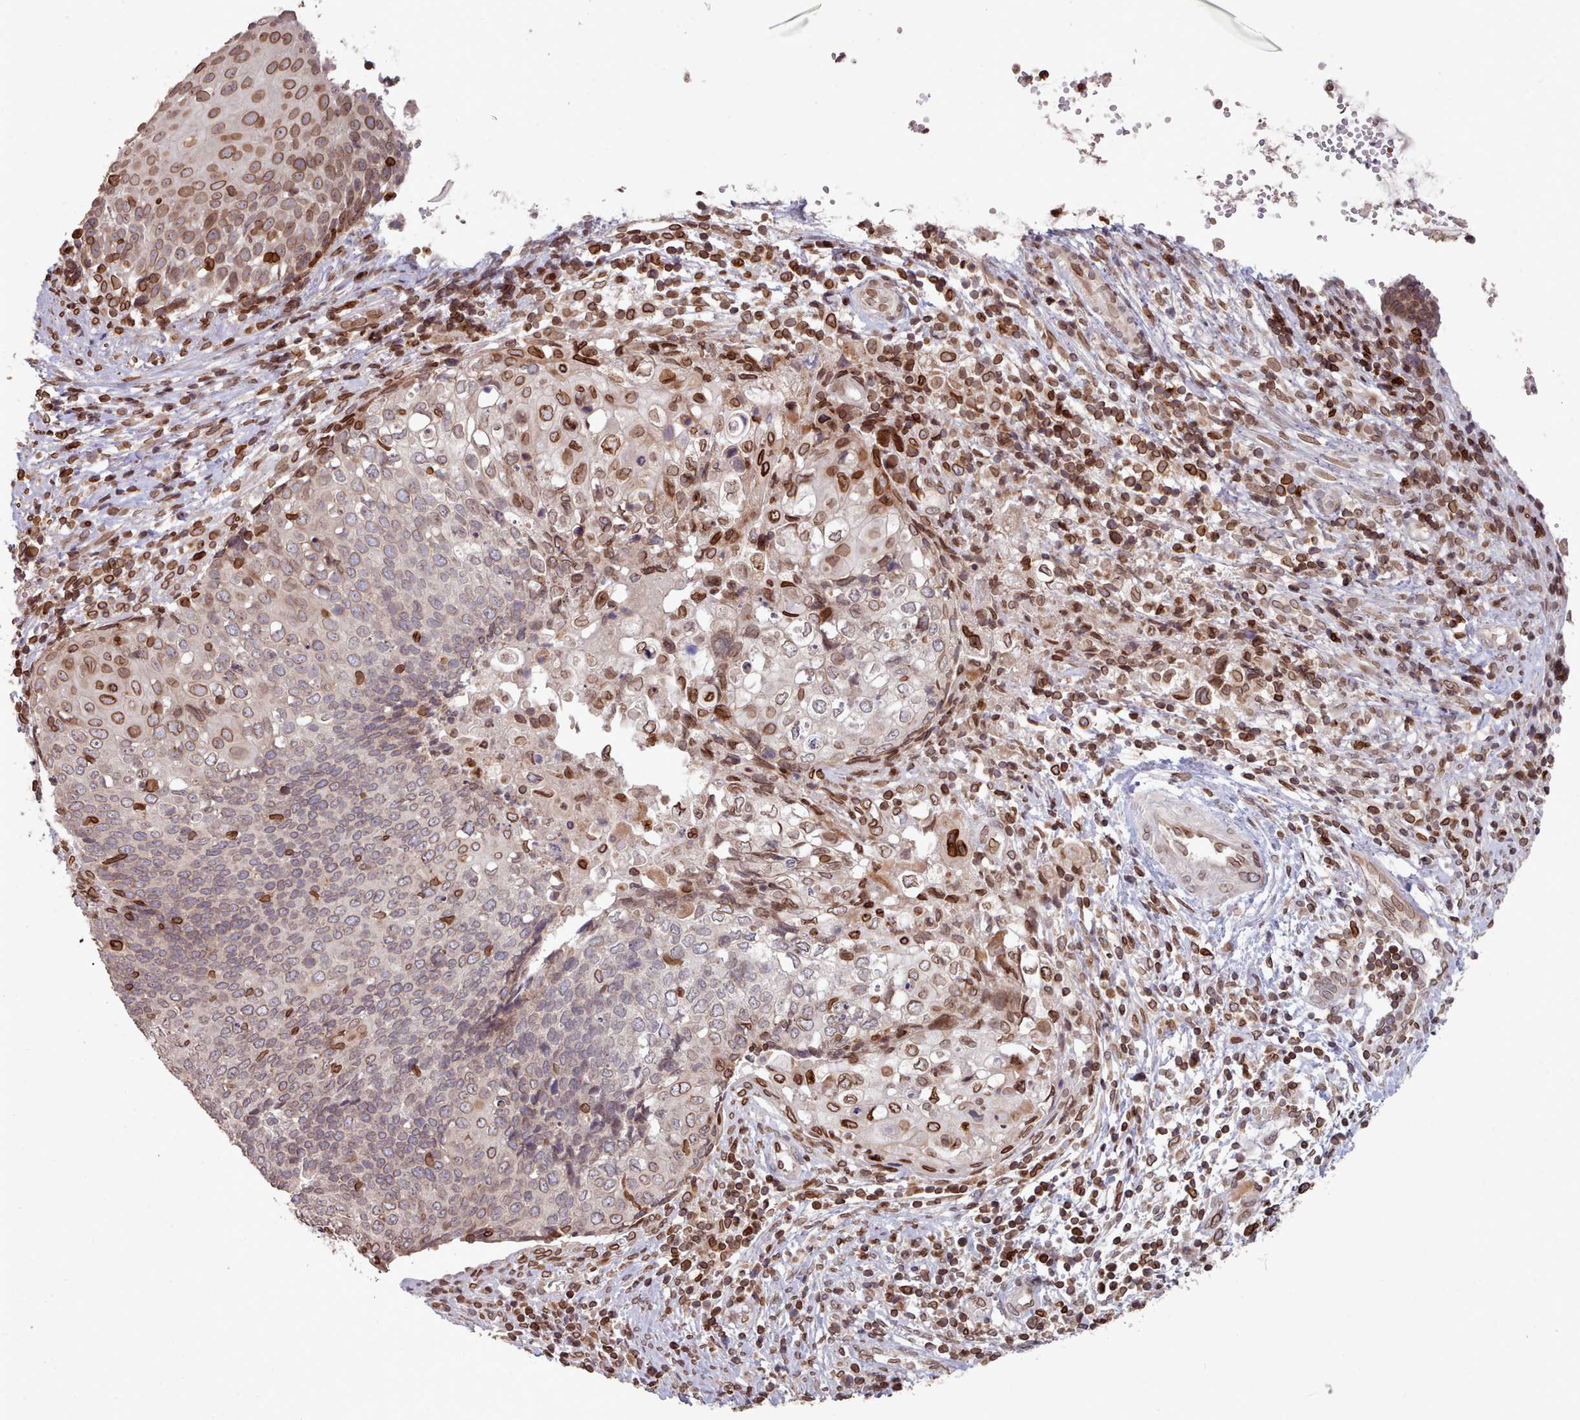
{"staining": {"intensity": "moderate", "quantity": ">75%", "location": "cytoplasmic/membranous,nuclear"}, "tissue": "cervical cancer", "cell_type": "Tumor cells", "image_type": "cancer", "snomed": [{"axis": "morphology", "description": "Squamous cell carcinoma, NOS"}, {"axis": "topography", "description": "Cervix"}], "caption": "Protein staining shows moderate cytoplasmic/membranous and nuclear expression in approximately >75% of tumor cells in cervical squamous cell carcinoma.", "gene": "TOR1AIP1", "patient": {"sex": "female", "age": 39}}